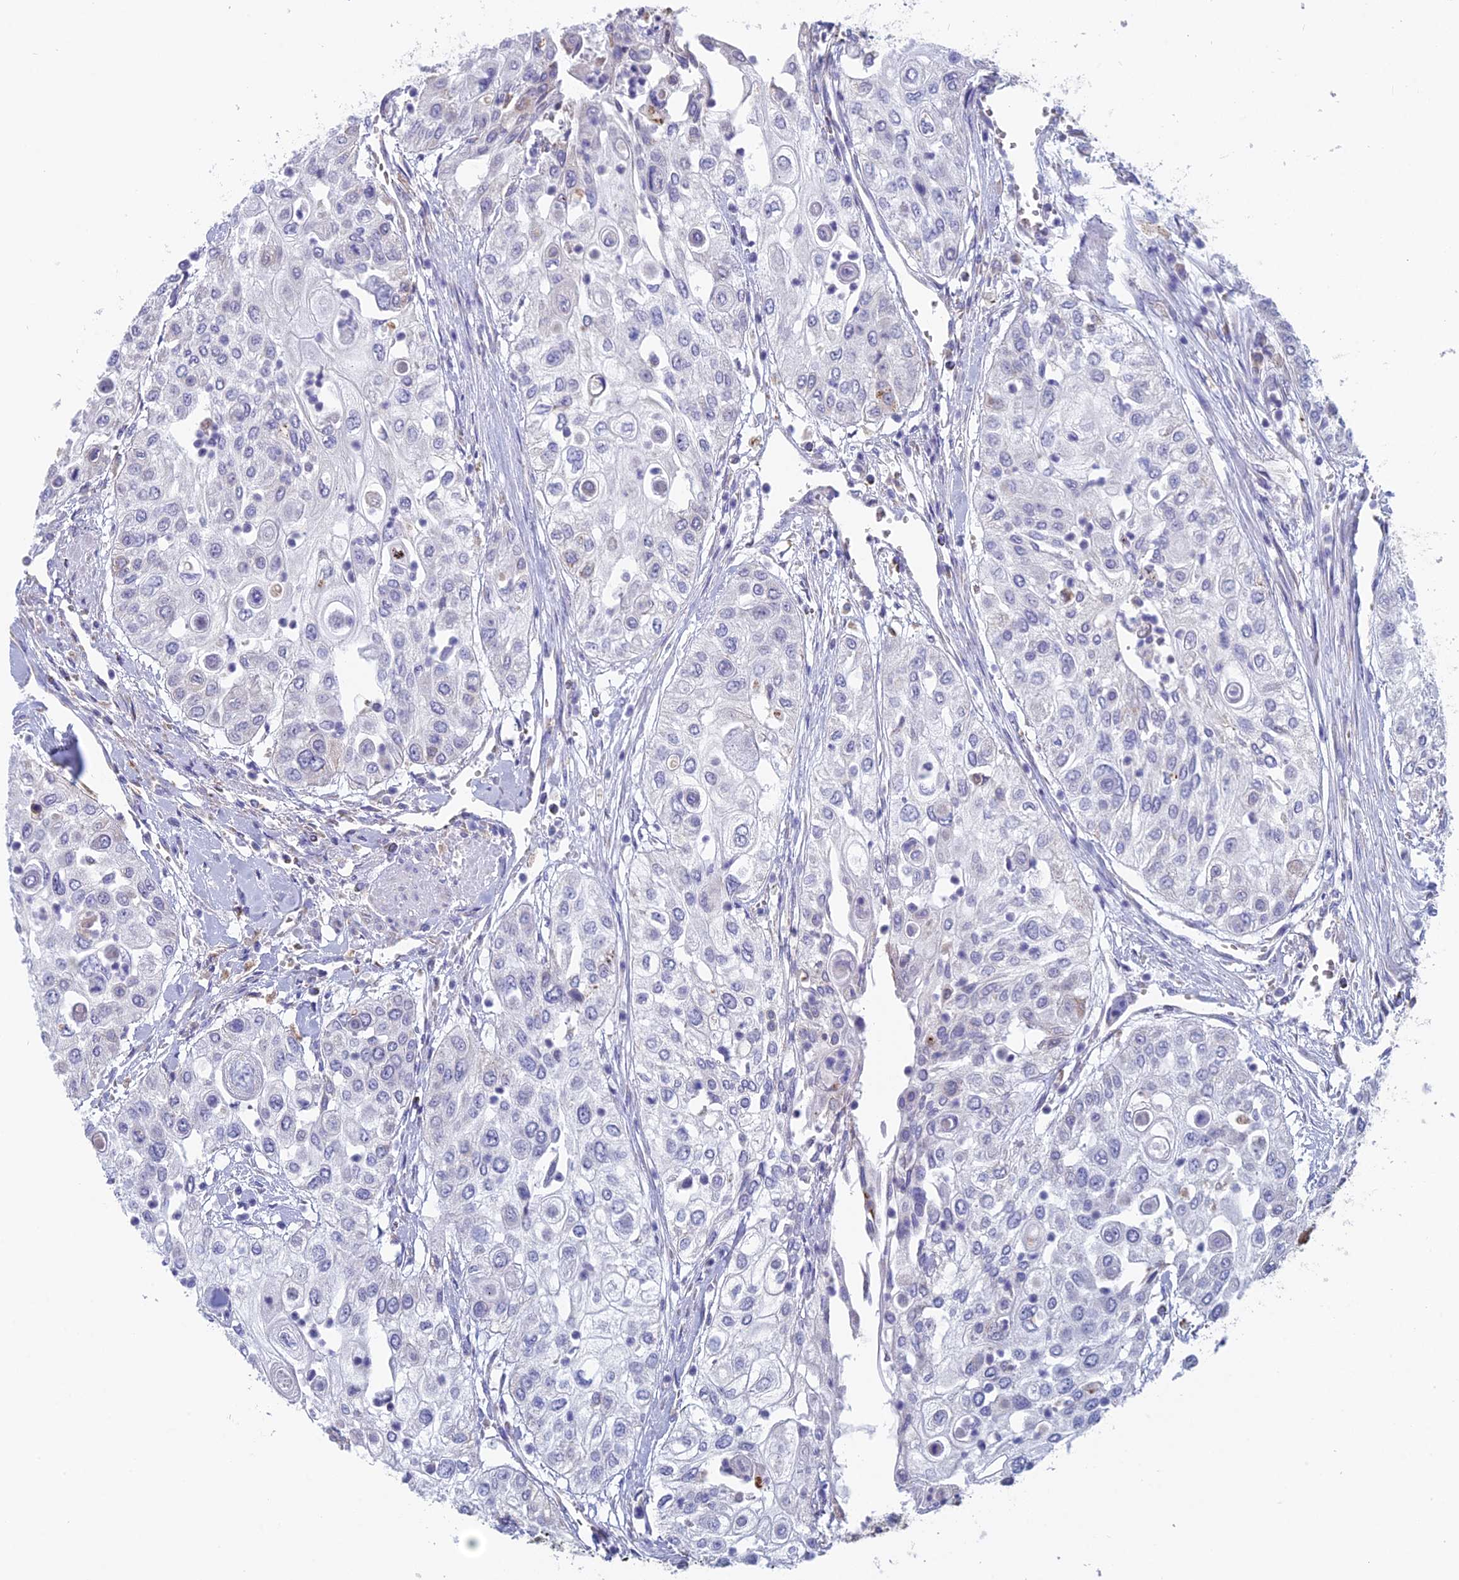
{"staining": {"intensity": "negative", "quantity": "none", "location": "none"}, "tissue": "urothelial cancer", "cell_type": "Tumor cells", "image_type": "cancer", "snomed": [{"axis": "morphology", "description": "Urothelial carcinoma, High grade"}, {"axis": "topography", "description": "Urinary bladder"}], "caption": "IHC of human urothelial carcinoma (high-grade) shows no expression in tumor cells.", "gene": "MRI1", "patient": {"sex": "female", "age": 79}}